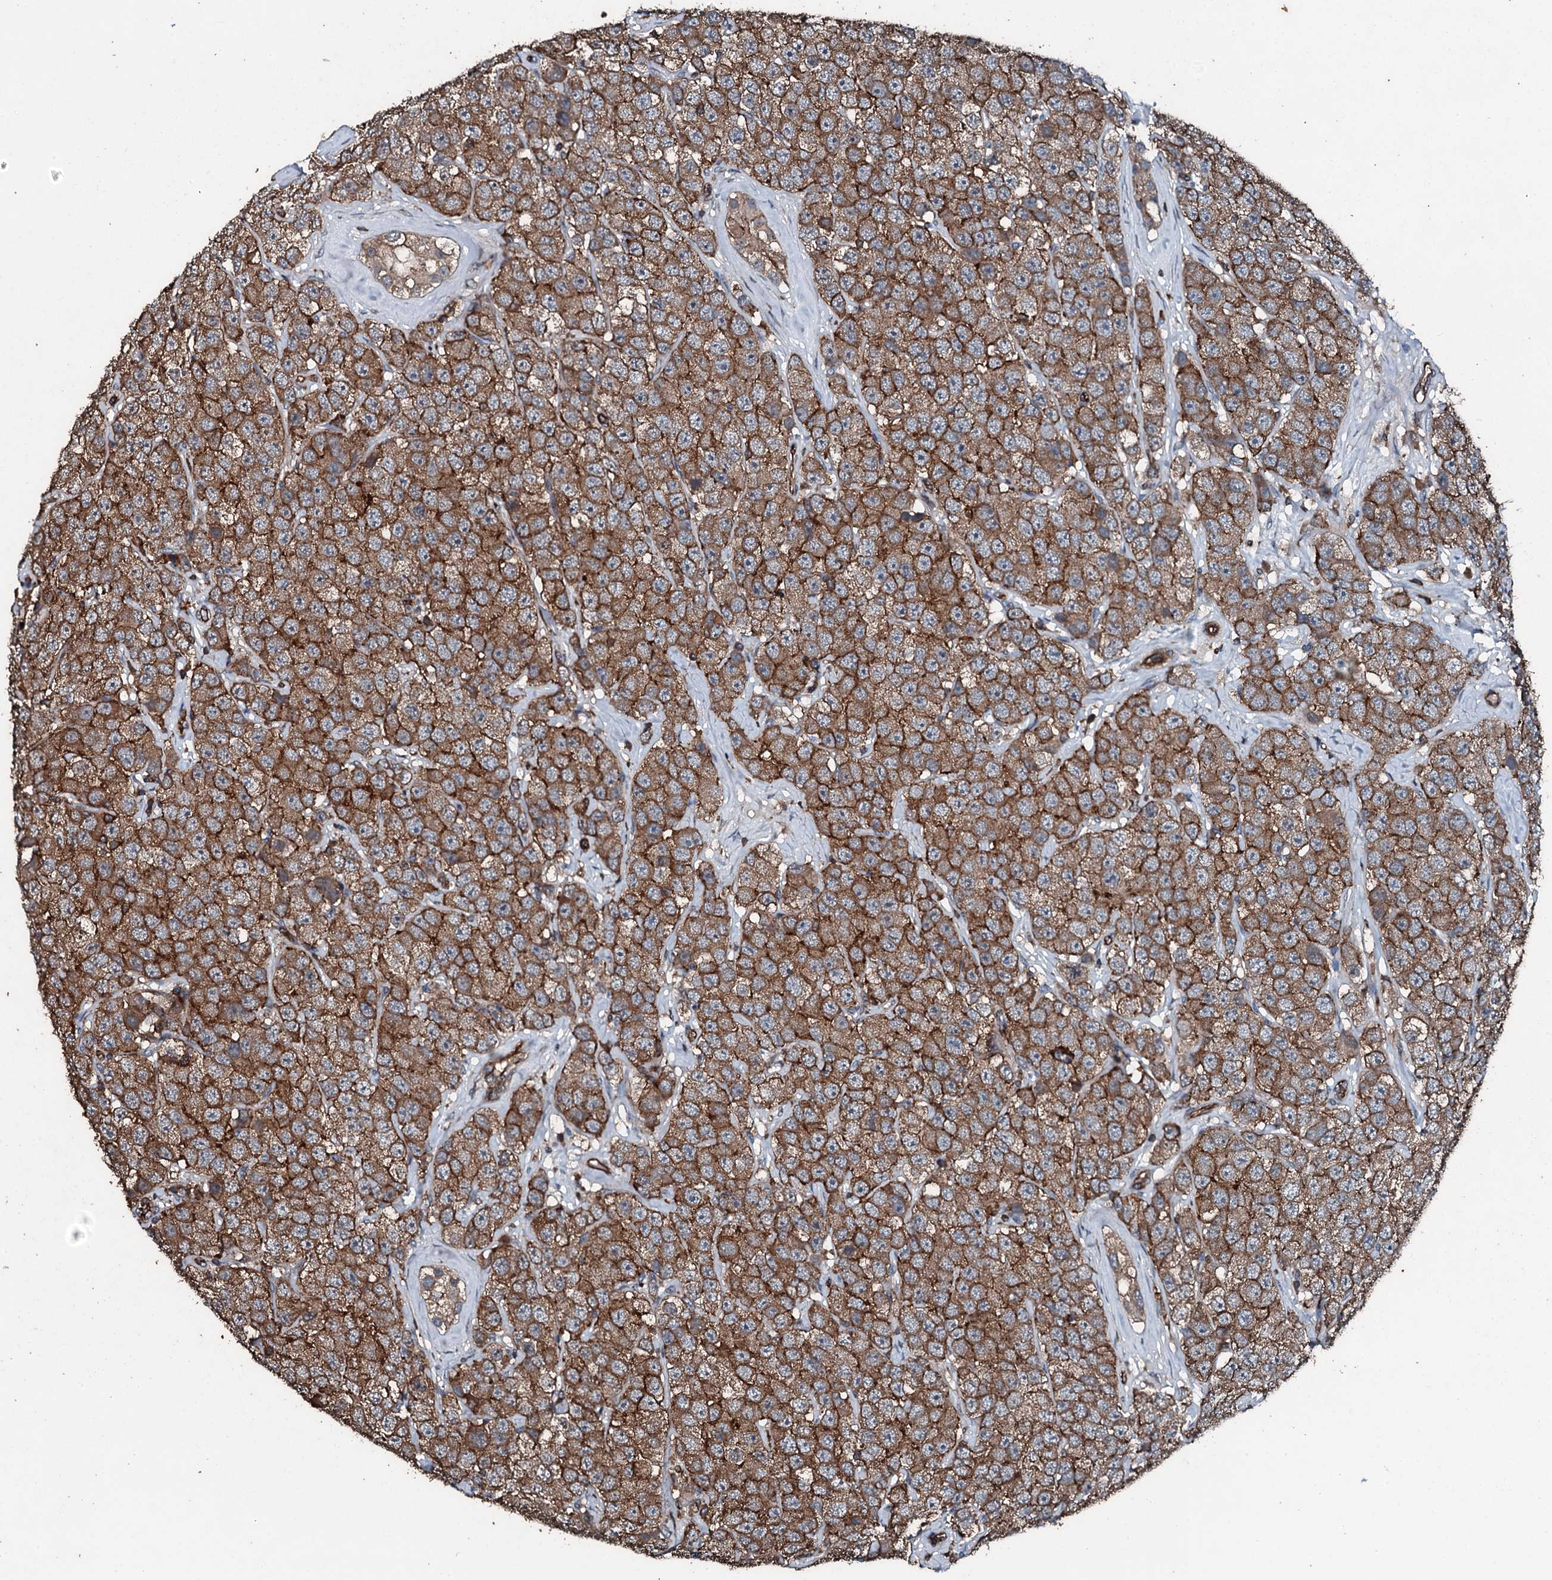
{"staining": {"intensity": "moderate", "quantity": ">75%", "location": "cytoplasmic/membranous"}, "tissue": "testis cancer", "cell_type": "Tumor cells", "image_type": "cancer", "snomed": [{"axis": "morphology", "description": "Seminoma, NOS"}, {"axis": "topography", "description": "Testis"}], "caption": "The image reveals staining of seminoma (testis), revealing moderate cytoplasmic/membranous protein expression (brown color) within tumor cells. (Brightfield microscopy of DAB IHC at high magnification).", "gene": "SLC25A38", "patient": {"sex": "male", "age": 28}}